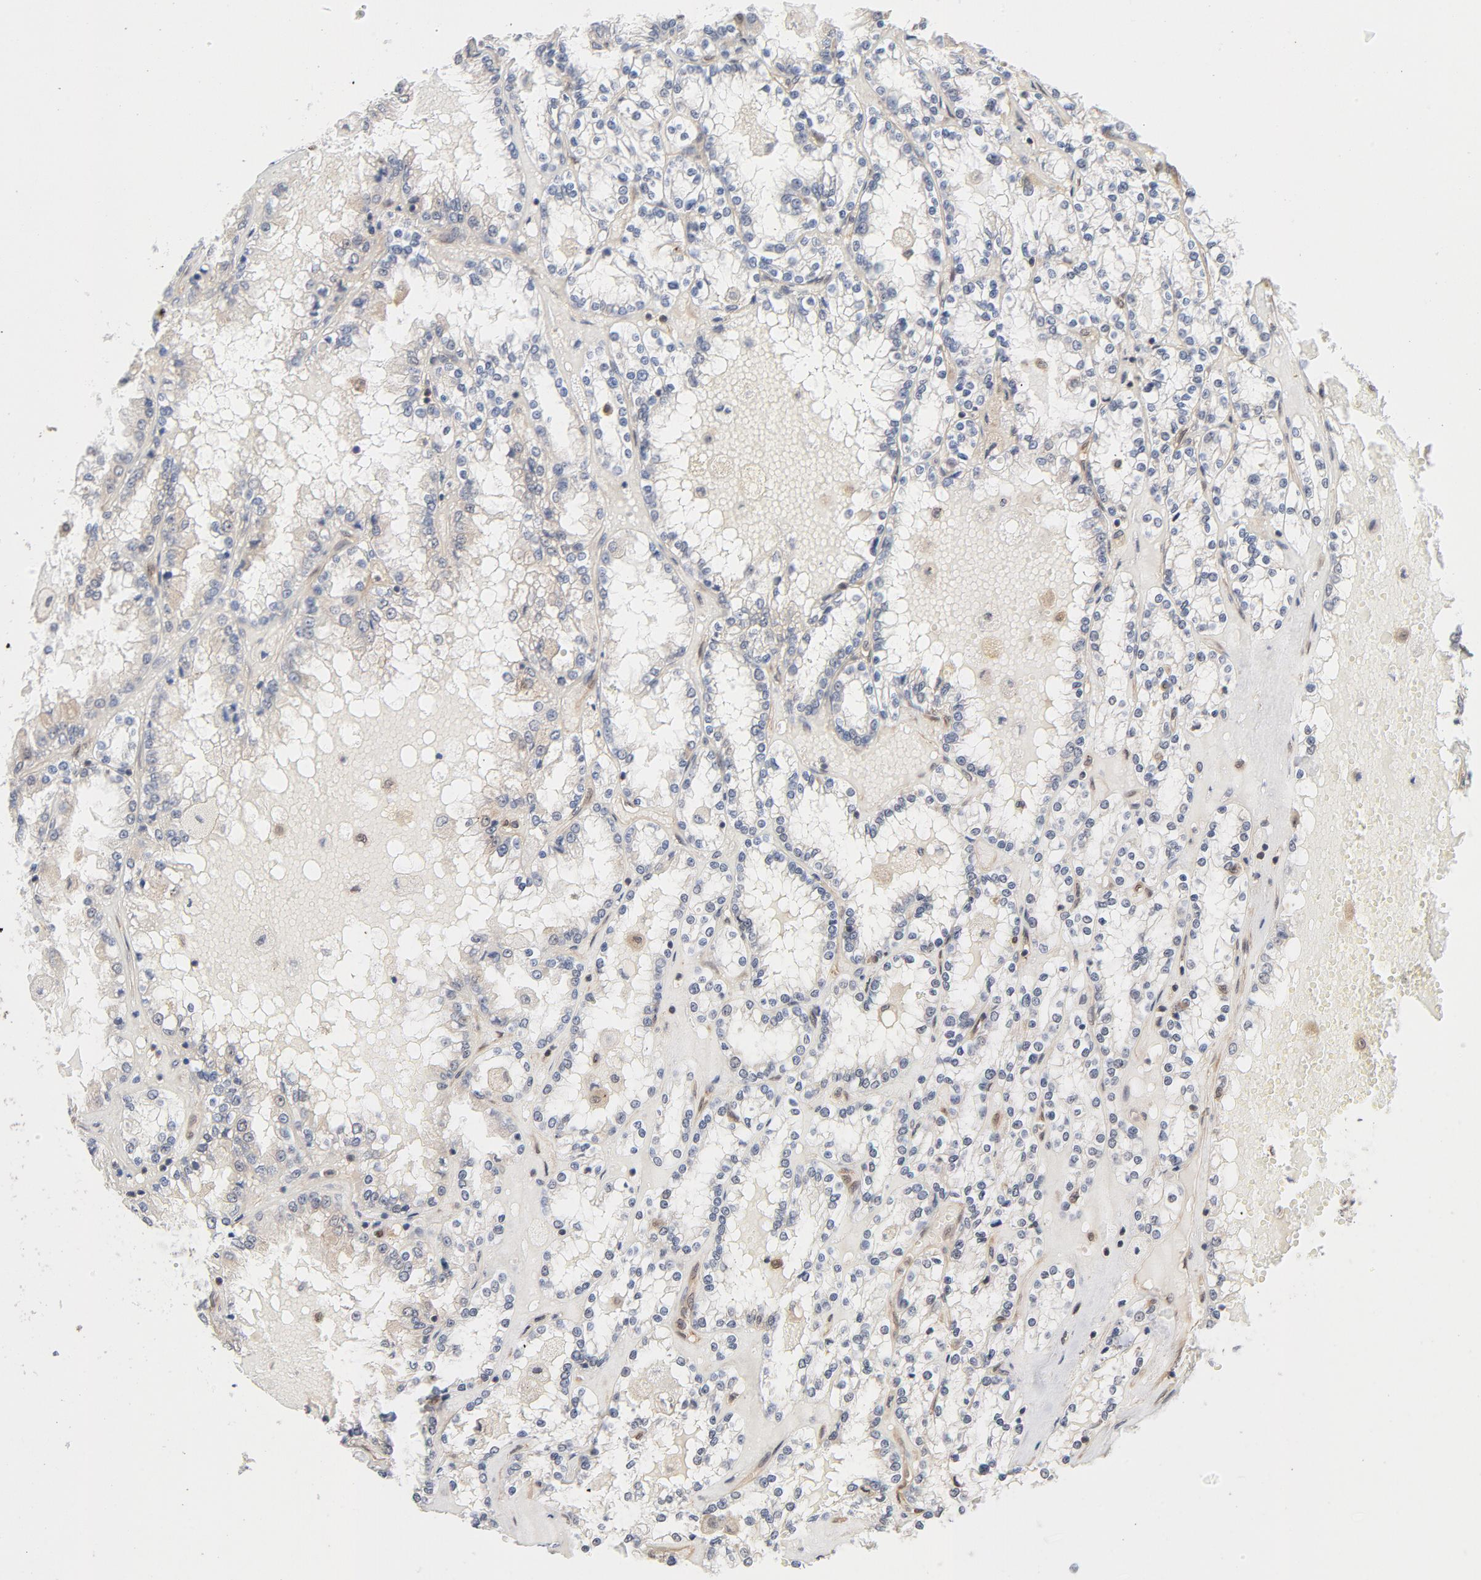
{"staining": {"intensity": "weak", "quantity": "25%-75%", "location": "cytoplasmic/membranous"}, "tissue": "renal cancer", "cell_type": "Tumor cells", "image_type": "cancer", "snomed": [{"axis": "morphology", "description": "Adenocarcinoma, NOS"}, {"axis": "topography", "description": "Kidney"}], "caption": "Brown immunohistochemical staining in human renal cancer exhibits weak cytoplasmic/membranous positivity in approximately 25%-75% of tumor cells.", "gene": "CDC37", "patient": {"sex": "female", "age": 56}}